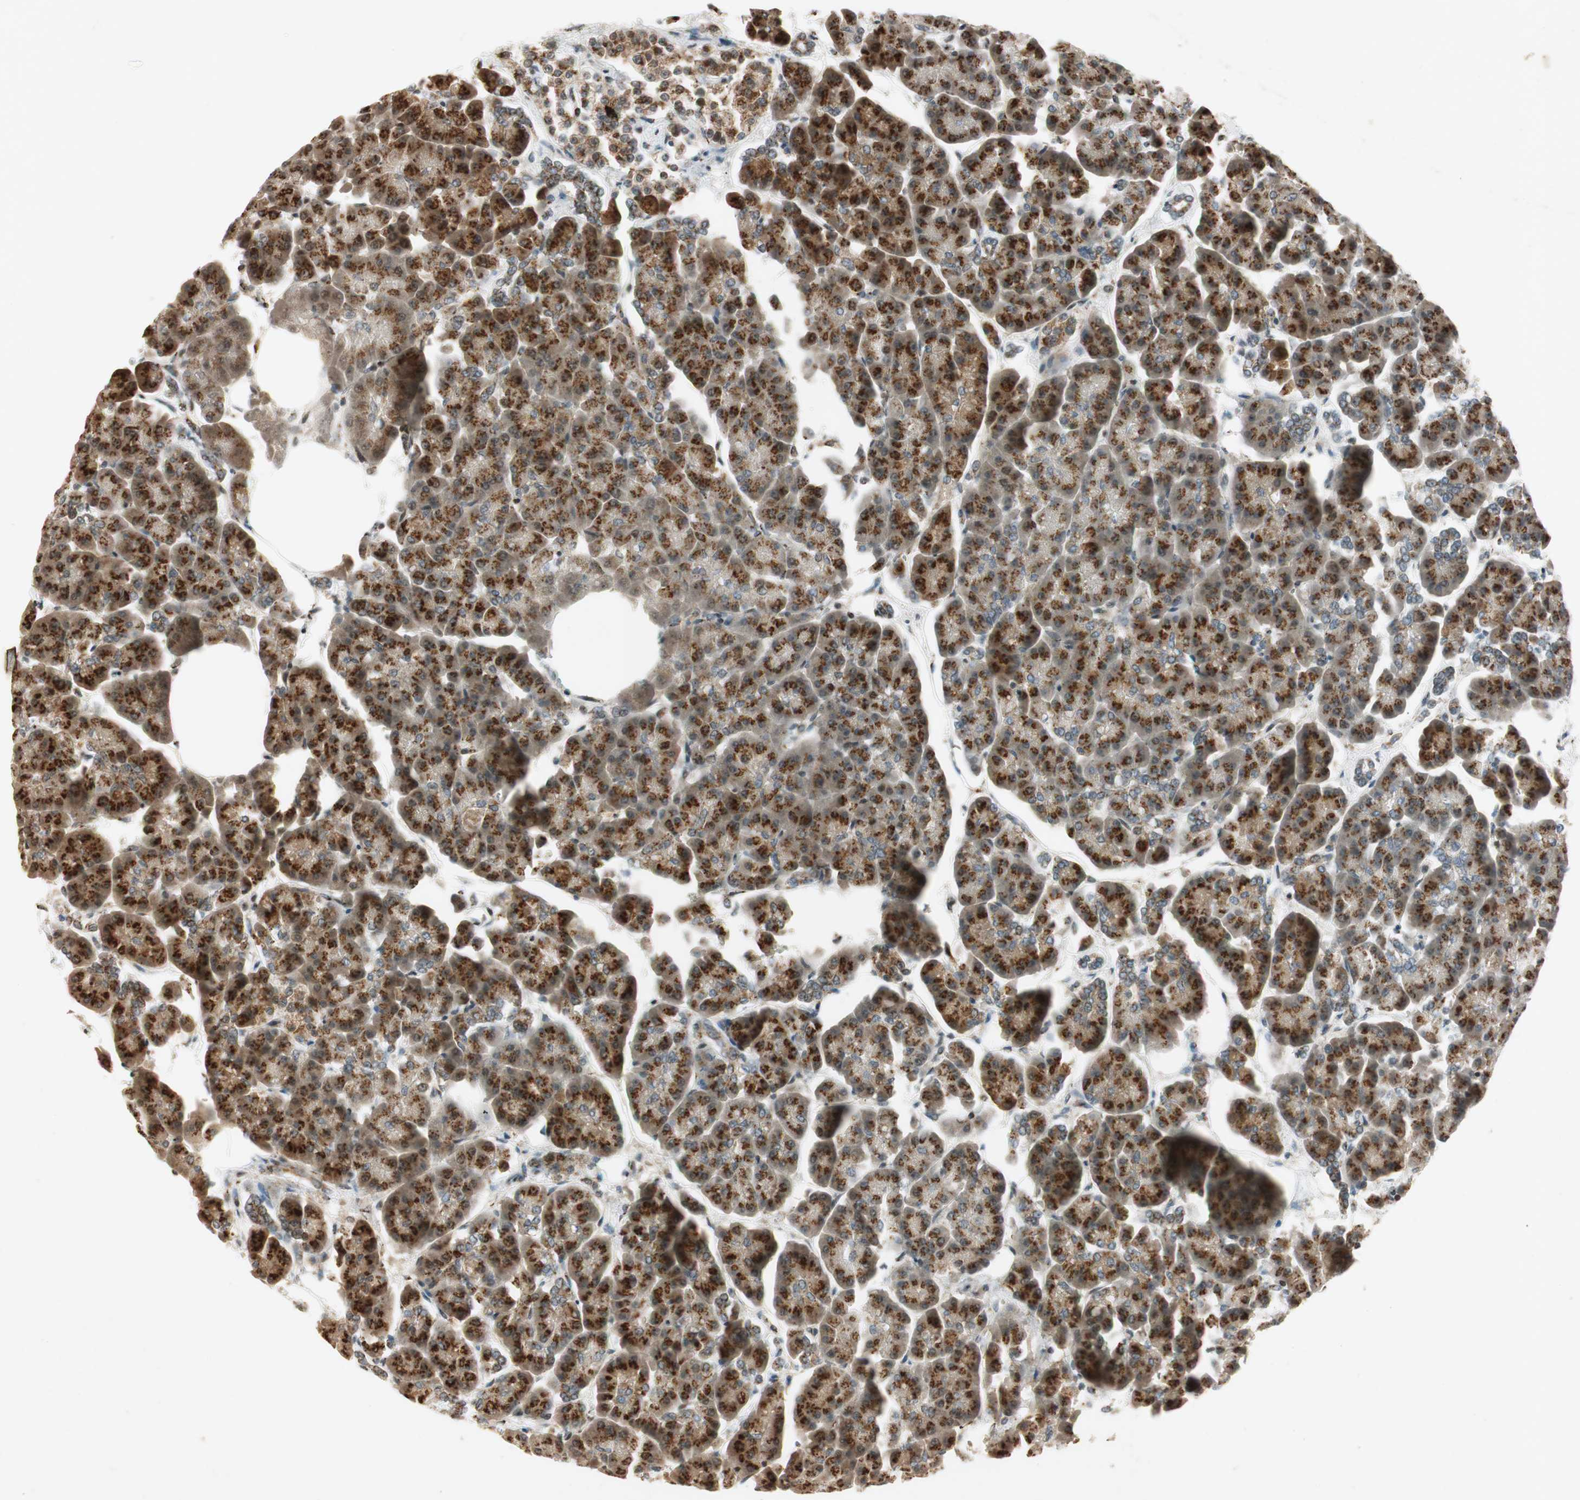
{"staining": {"intensity": "moderate", "quantity": ">75%", "location": "cytoplasmic/membranous"}, "tissue": "pancreas", "cell_type": "Exocrine glandular cells", "image_type": "normal", "snomed": [{"axis": "morphology", "description": "Normal tissue, NOS"}, {"axis": "topography", "description": "Pancreas"}], "caption": "A micrograph of pancreas stained for a protein reveals moderate cytoplasmic/membranous brown staining in exocrine glandular cells.", "gene": "NEO1", "patient": {"sex": "female", "age": 70}}